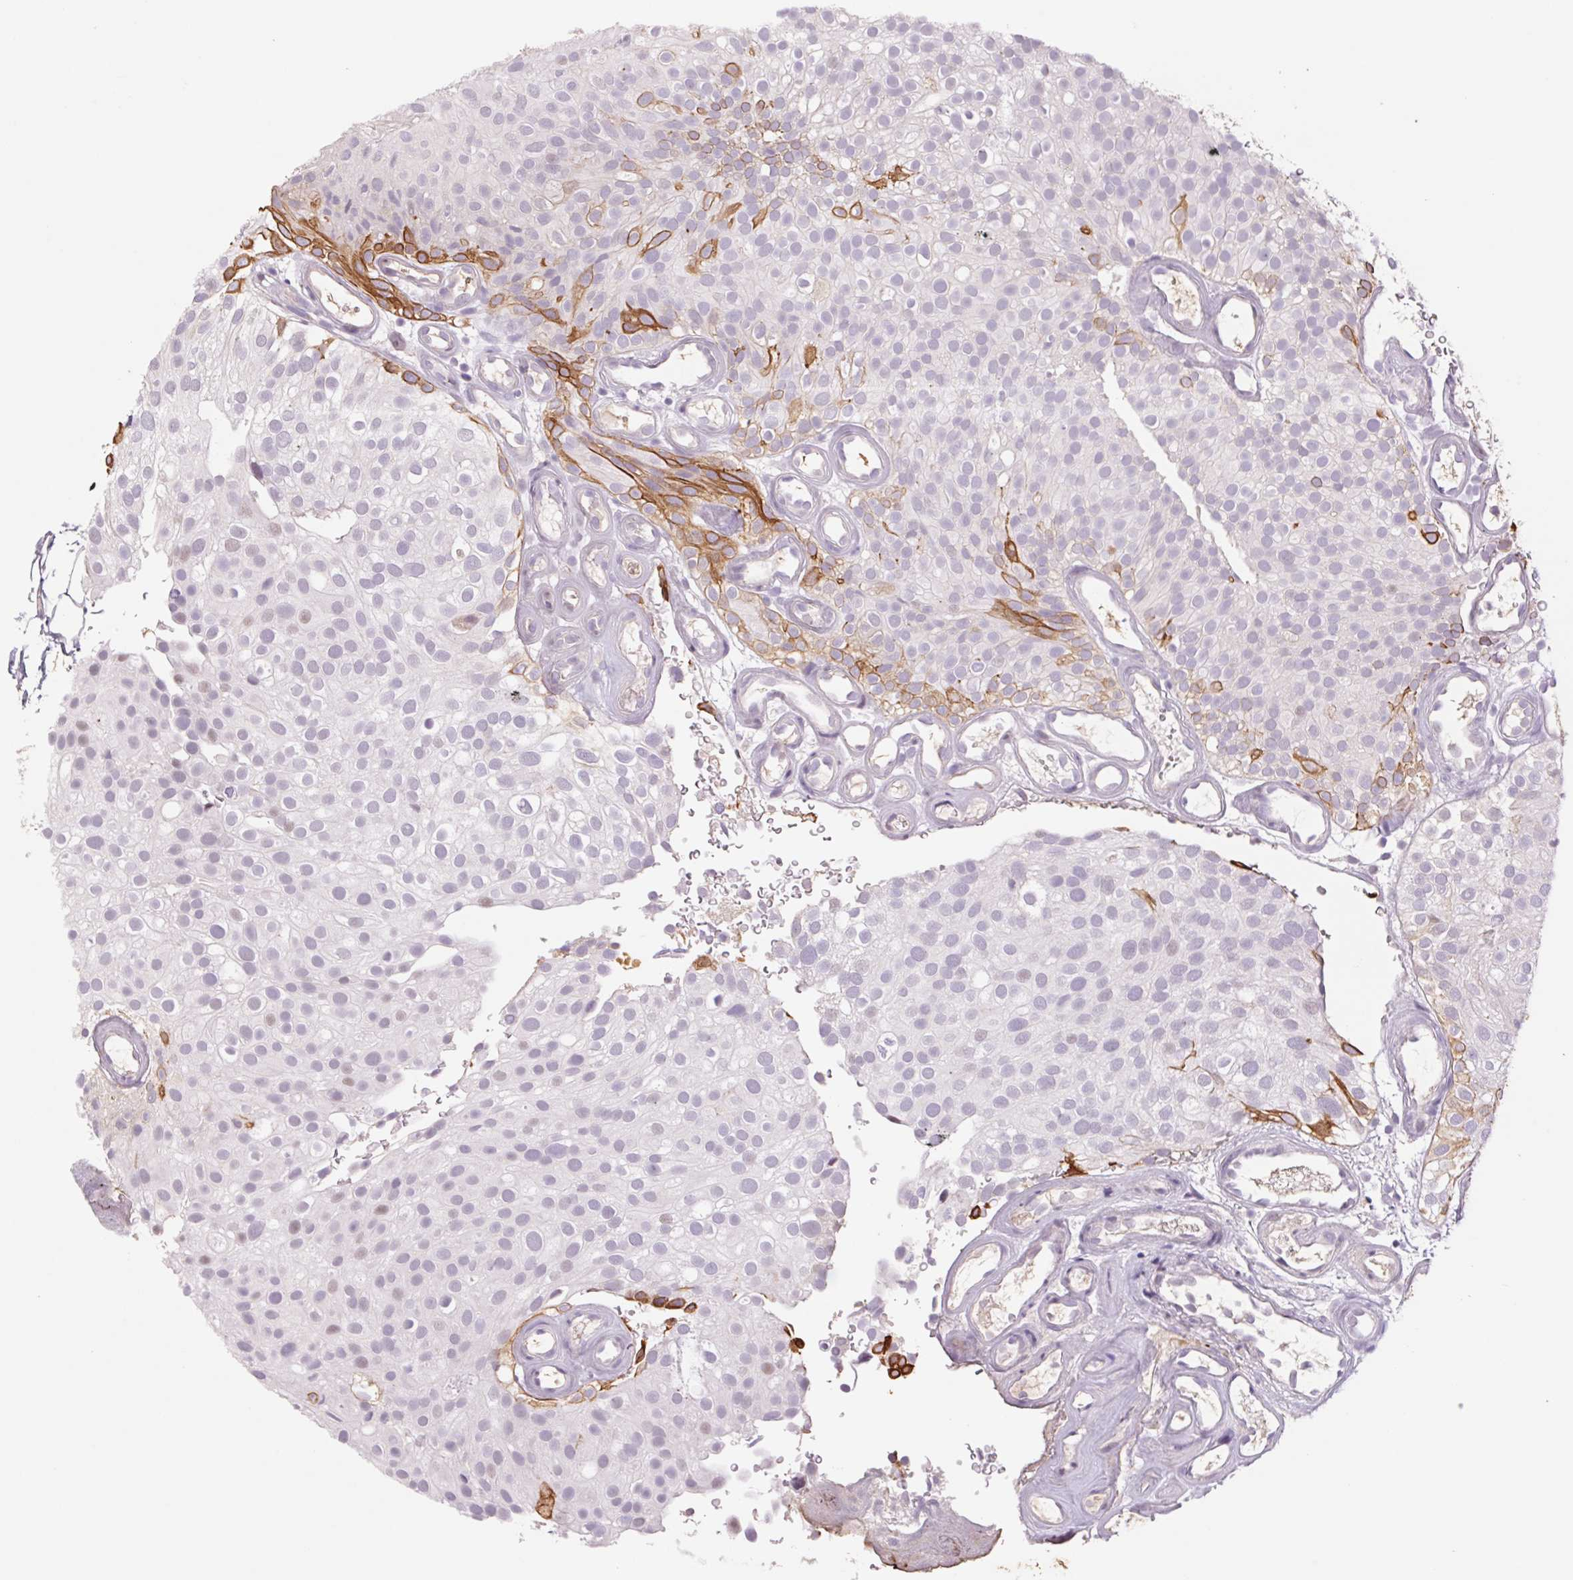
{"staining": {"intensity": "moderate", "quantity": "<25%", "location": "cytoplasmic/membranous"}, "tissue": "urothelial cancer", "cell_type": "Tumor cells", "image_type": "cancer", "snomed": [{"axis": "morphology", "description": "Urothelial carcinoma, Low grade"}, {"axis": "topography", "description": "Urinary bladder"}], "caption": "Immunohistochemistry micrograph of neoplastic tissue: human urothelial carcinoma (low-grade) stained using immunohistochemistry (IHC) shows low levels of moderate protein expression localized specifically in the cytoplasmic/membranous of tumor cells, appearing as a cytoplasmic/membranous brown color.", "gene": "KRT1", "patient": {"sex": "male", "age": 78}}